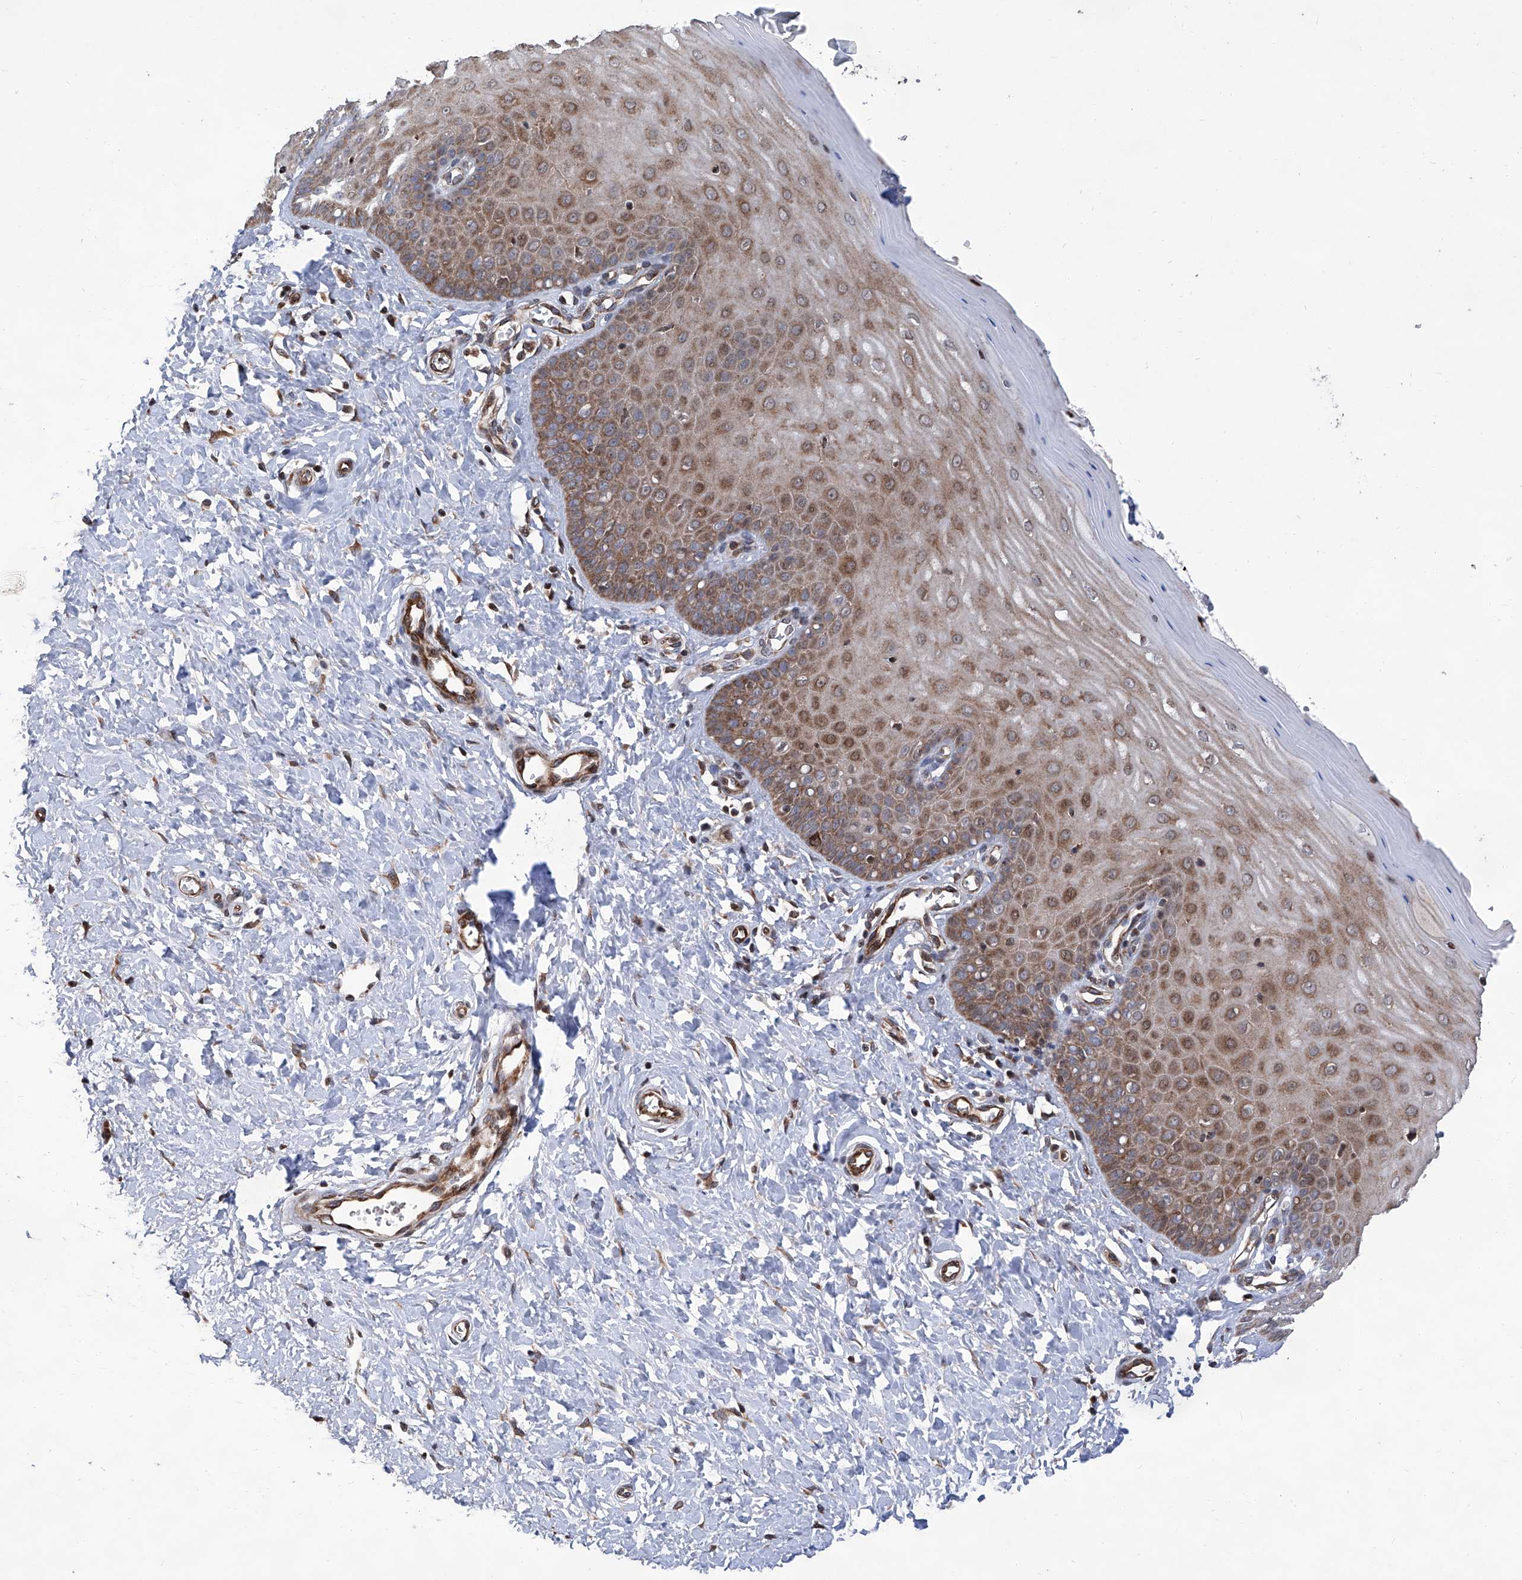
{"staining": {"intensity": "moderate", "quantity": ">75%", "location": "cytoplasmic/membranous"}, "tissue": "cervix", "cell_type": "Glandular cells", "image_type": "normal", "snomed": [{"axis": "morphology", "description": "Normal tissue, NOS"}, {"axis": "topography", "description": "Cervix"}], "caption": "The histopathology image demonstrates staining of unremarkable cervix, revealing moderate cytoplasmic/membranous protein positivity (brown color) within glandular cells.", "gene": "FARP2", "patient": {"sex": "female", "age": 55}}